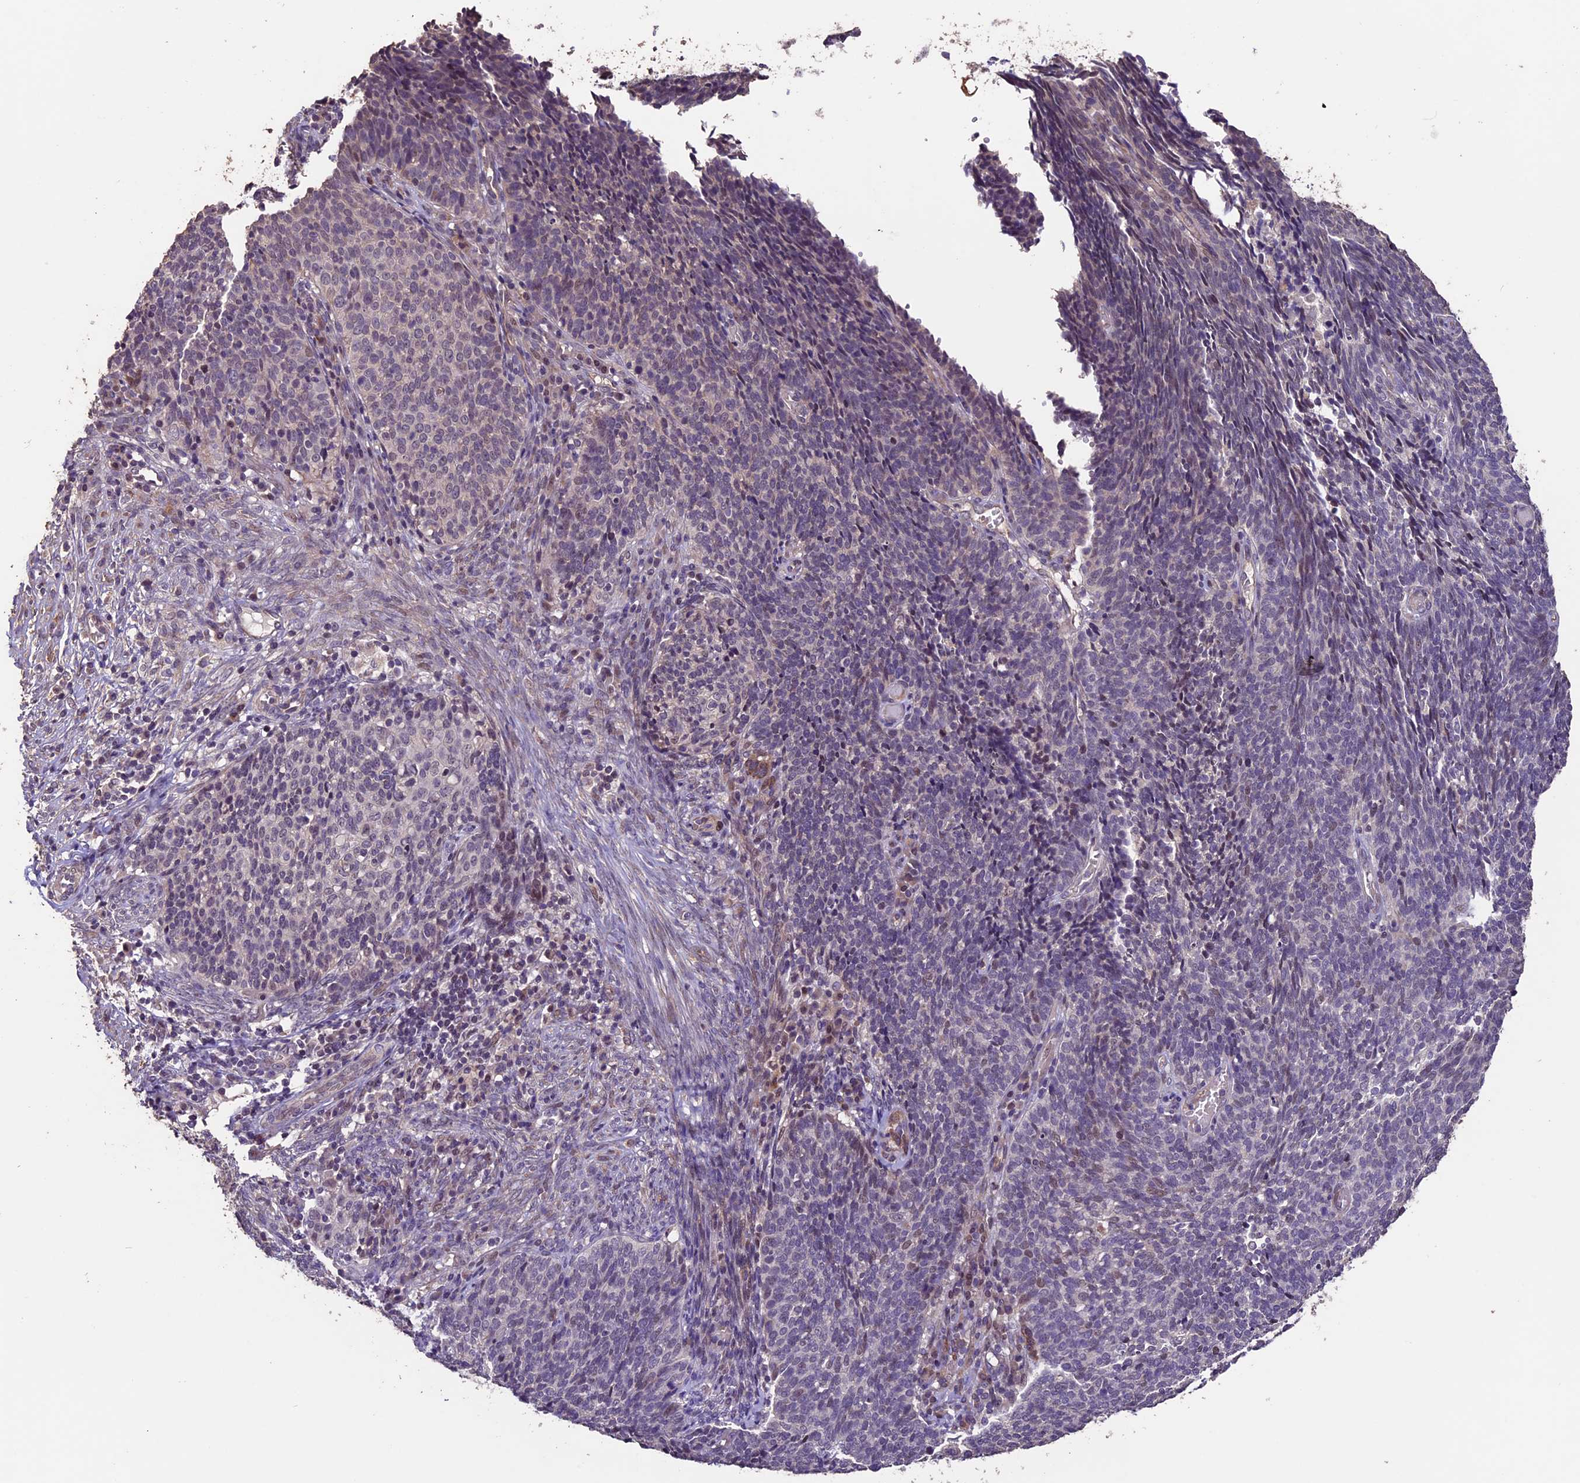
{"staining": {"intensity": "negative", "quantity": "none", "location": "none"}, "tissue": "cervical cancer", "cell_type": "Tumor cells", "image_type": "cancer", "snomed": [{"axis": "morphology", "description": "Squamous cell carcinoma, NOS"}, {"axis": "topography", "description": "Cervix"}], "caption": "A photomicrograph of cervical squamous cell carcinoma stained for a protein displays no brown staining in tumor cells.", "gene": "GNB5", "patient": {"sex": "female", "age": 39}}